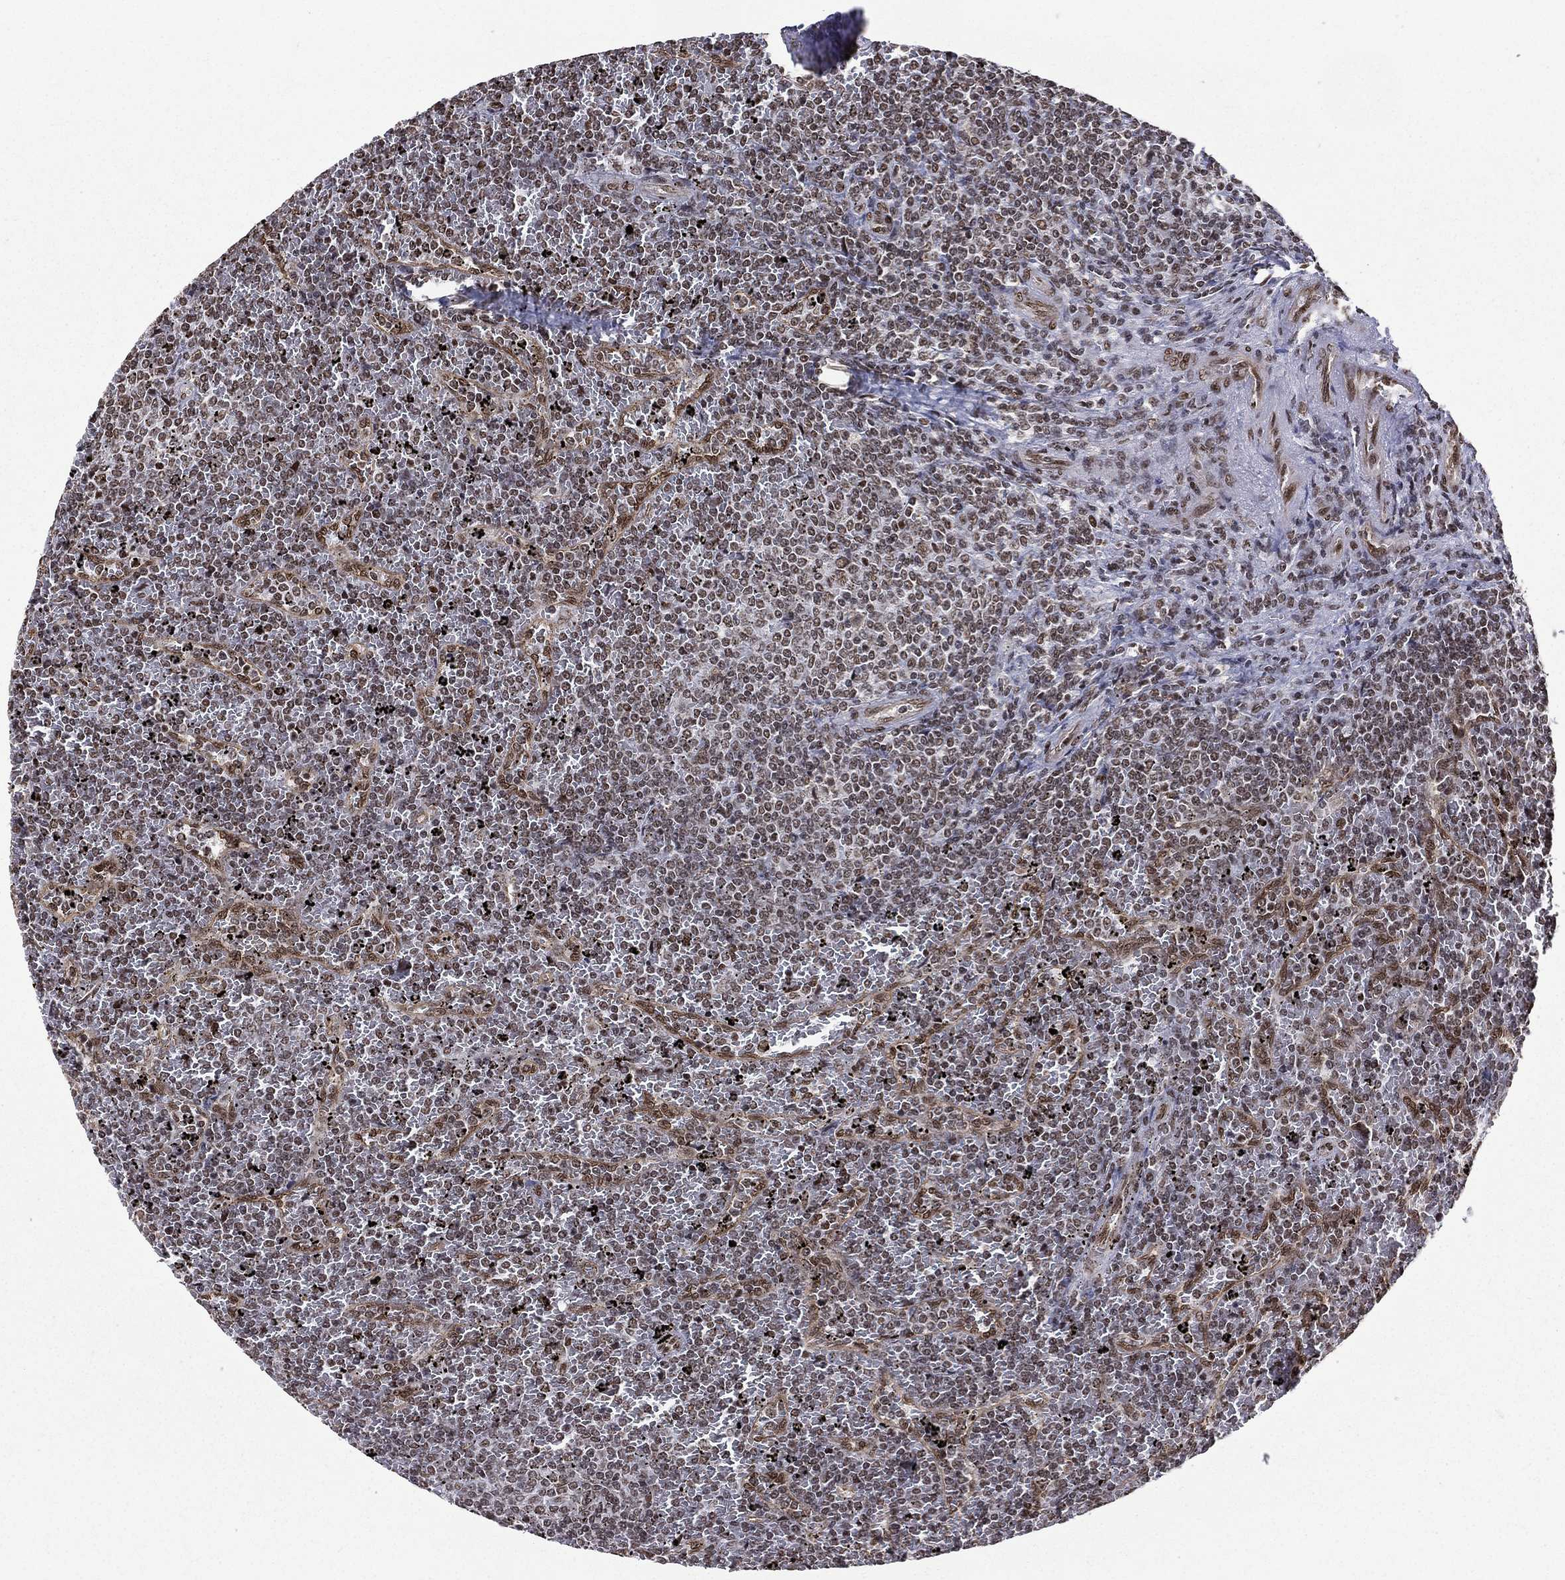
{"staining": {"intensity": "moderate", "quantity": "<25%", "location": "nuclear"}, "tissue": "lymphoma", "cell_type": "Tumor cells", "image_type": "cancer", "snomed": [{"axis": "morphology", "description": "Malignant lymphoma, non-Hodgkin's type, Low grade"}, {"axis": "topography", "description": "Spleen"}], "caption": "Immunohistochemical staining of lymphoma reveals moderate nuclear protein expression in approximately <25% of tumor cells.", "gene": "C5orf24", "patient": {"sex": "female", "age": 77}}